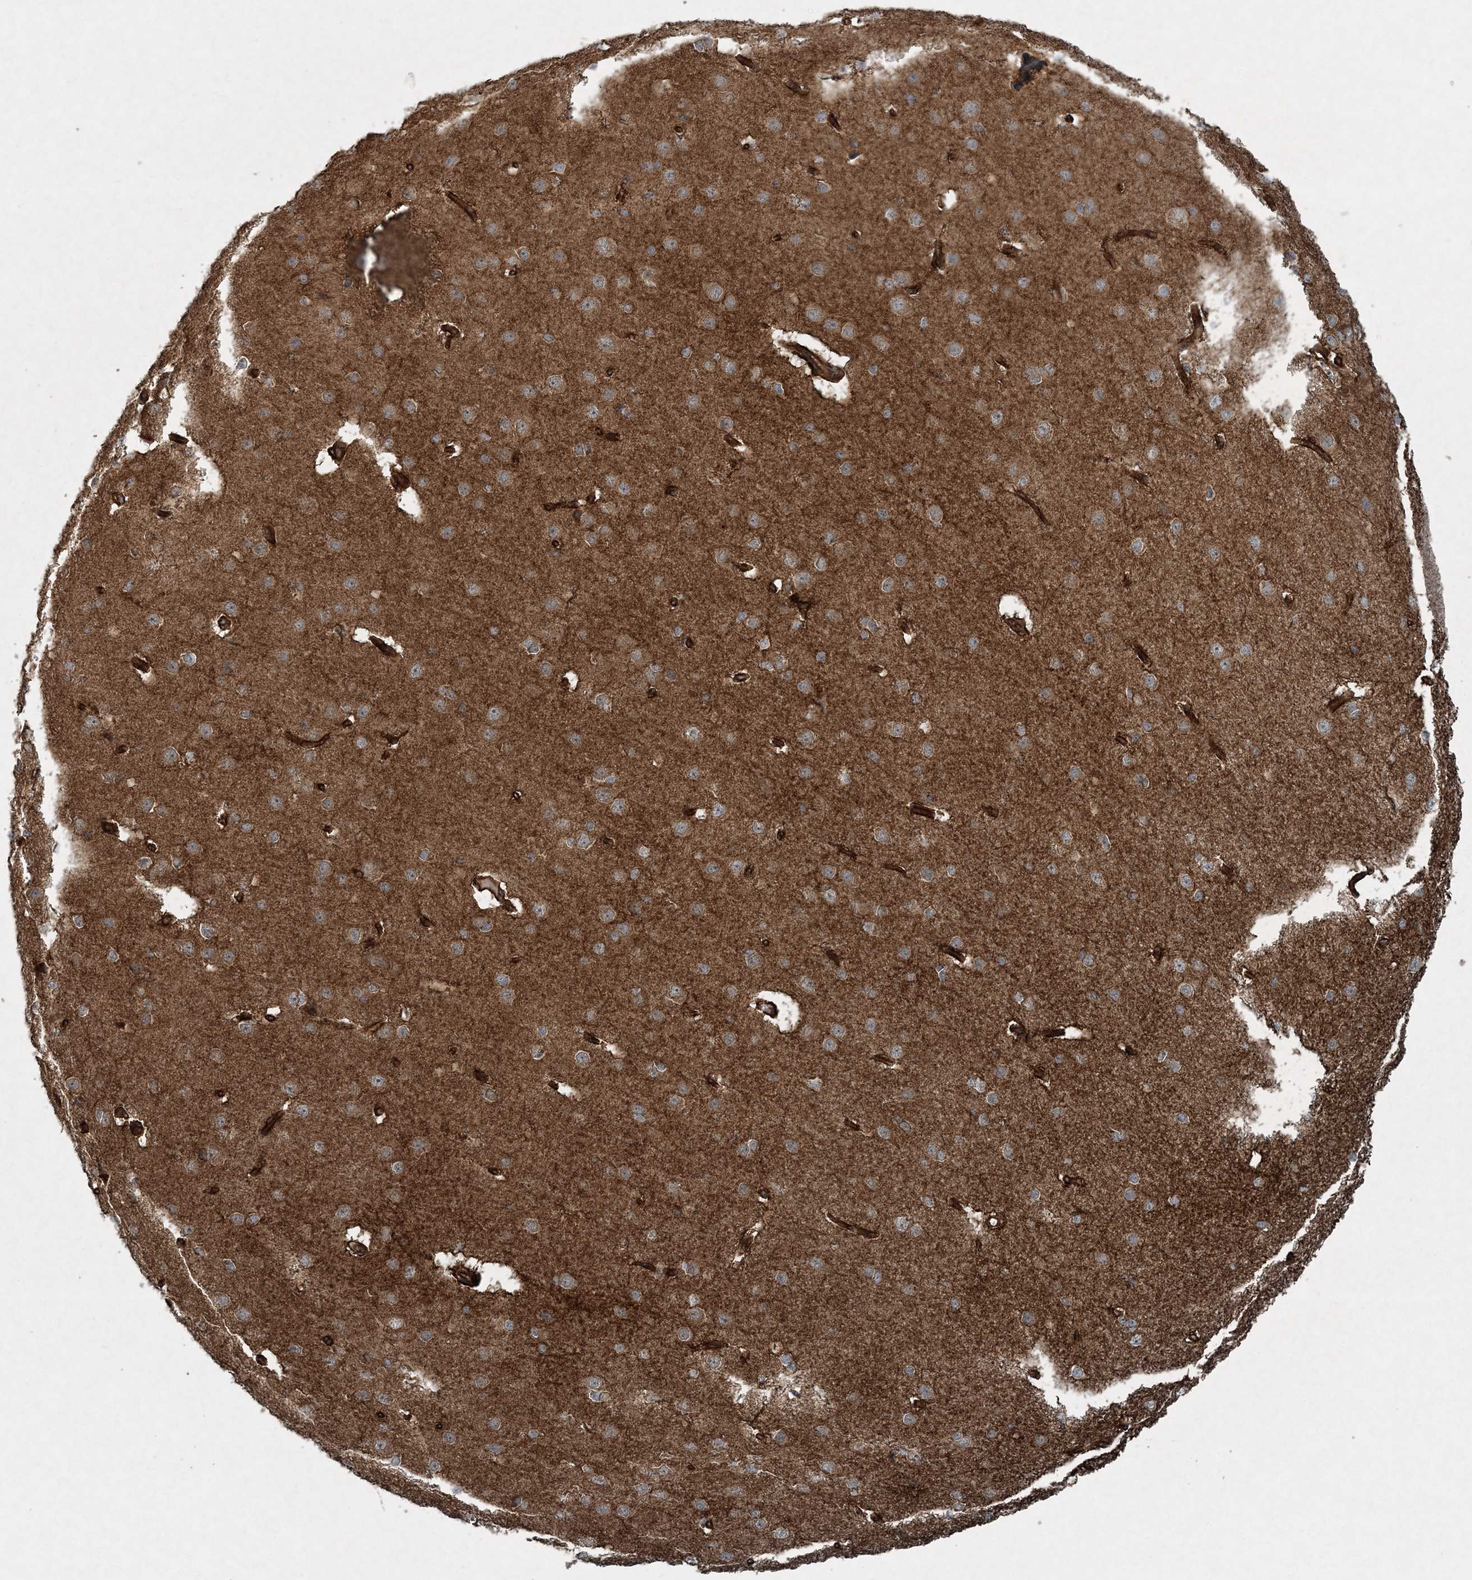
{"staining": {"intensity": "moderate", "quantity": ">75%", "location": "cytoplasmic/membranous"}, "tissue": "cerebral cortex", "cell_type": "Endothelial cells", "image_type": "normal", "snomed": [{"axis": "morphology", "description": "Normal tissue, NOS"}, {"axis": "morphology", "description": "Developmental malformation"}, {"axis": "topography", "description": "Cerebral cortex"}], "caption": "Protein expression analysis of unremarkable cerebral cortex reveals moderate cytoplasmic/membranous positivity in about >75% of endothelial cells. (IHC, brightfield microscopy, high magnification).", "gene": "COPS7B", "patient": {"sex": "female", "age": 30}}